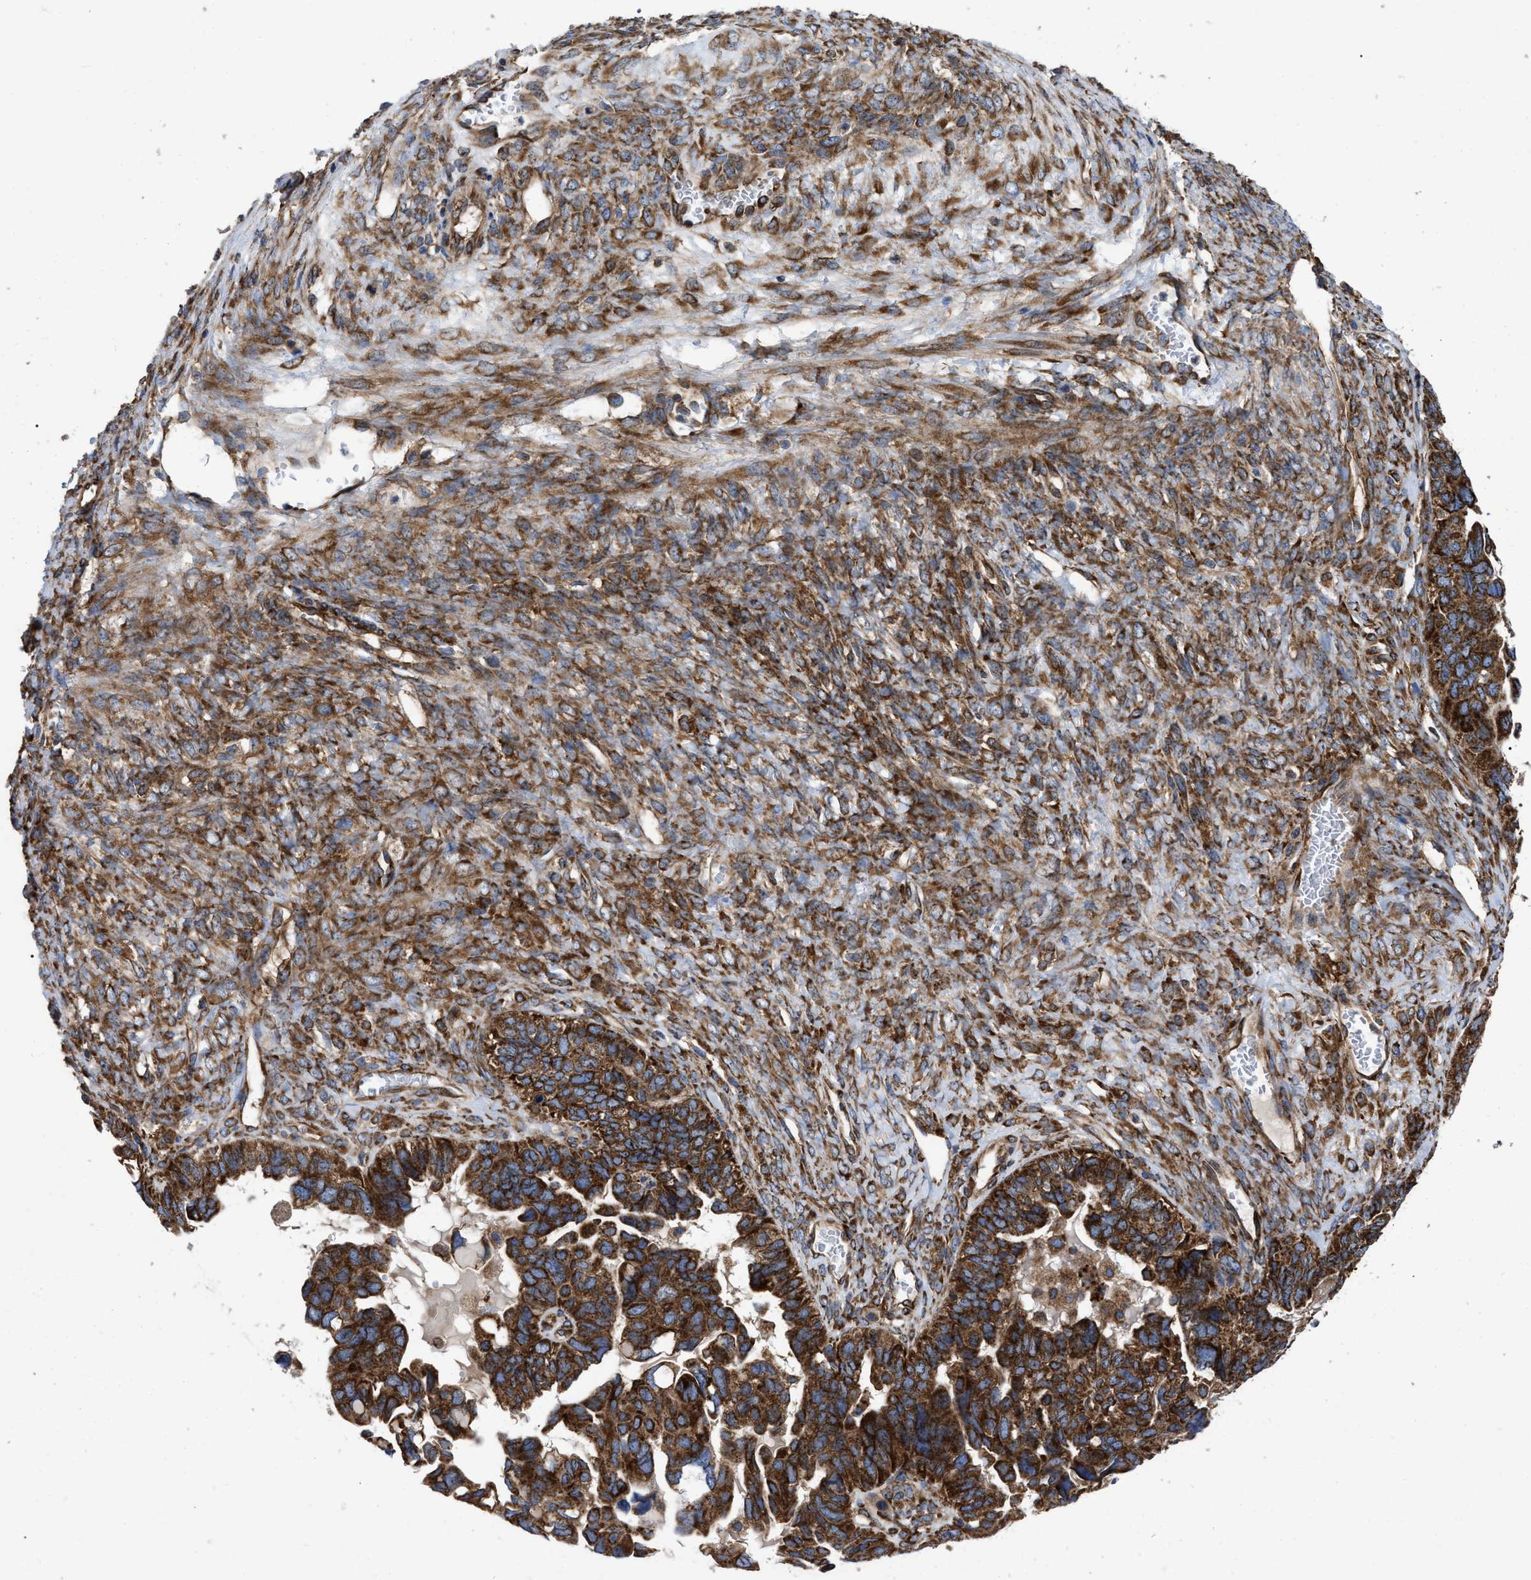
{"staining": {"intensity": "strong", "quantity": ">75%", "location": "cytoplasmic/membranous"}, "tissue": "ovarian cancer", "cell_type": "Tumor cells", "image_type": "cancer", "snomed": [{"axis": "morphology", "description": "Cystadenocarcinoma, serous, NOS"}, {"axis": "topography", "description": "Ovary"}], "caption": "High-magnification brightfield microscopy of serous cystadenocarcinoma (ovarian) stained with DAB (3,3'-diaminobenzidine) (brown) and counterstained with hematoxylin (blue). tumor cells exhibit strong cytoplasmic/membranous staining is appreciated in approximately>75% of cells. Using DAB (3,3'-diaminobenzidine) (brown) and hematoxylin (blue) stains, captured at high magnification using brightfield microscopy.", "gene": "FAM120A", "patient": {"sex": "female", "age": 79}}